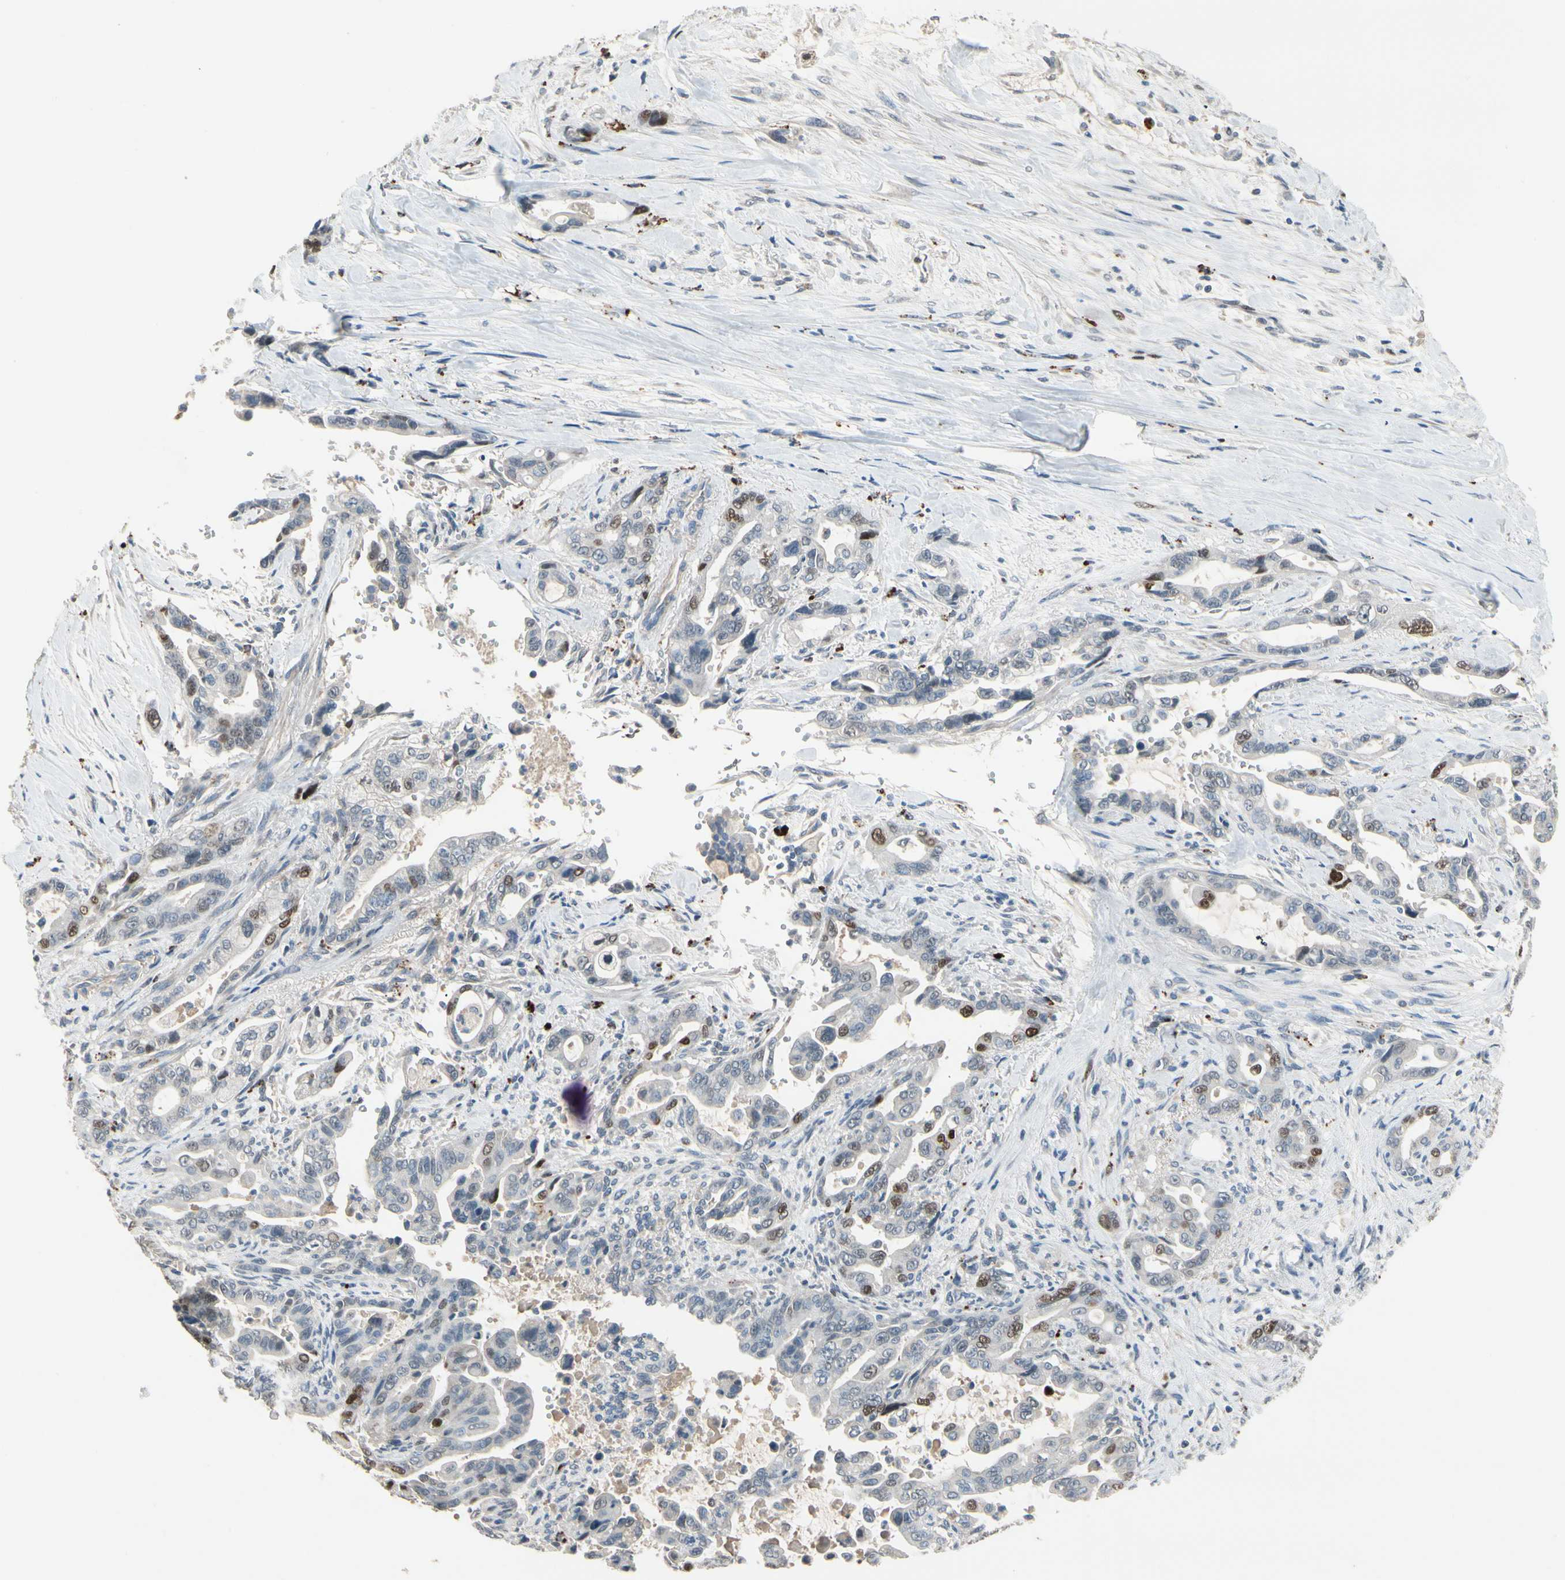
{"staining": {"intensity": "strong", "quantity": "<25%", "location": "nuclear"}, "tissue": "pancreatic cancer", "cell_type": "Tumor cells", "image_type": "cancer", "snomed": [{"axis": "morphology", "description": "Adenocarcinoma, NOS"}, {"axis": "topography", "description": "Pancreas"}], "caption": "A photomicrograph of human pancreatic cancer stained for a protein displays strong nuclear brown staining in tumor cells.", "gene": "ZKSCAN4", "patient": {"sex": "male", "age": 70}}